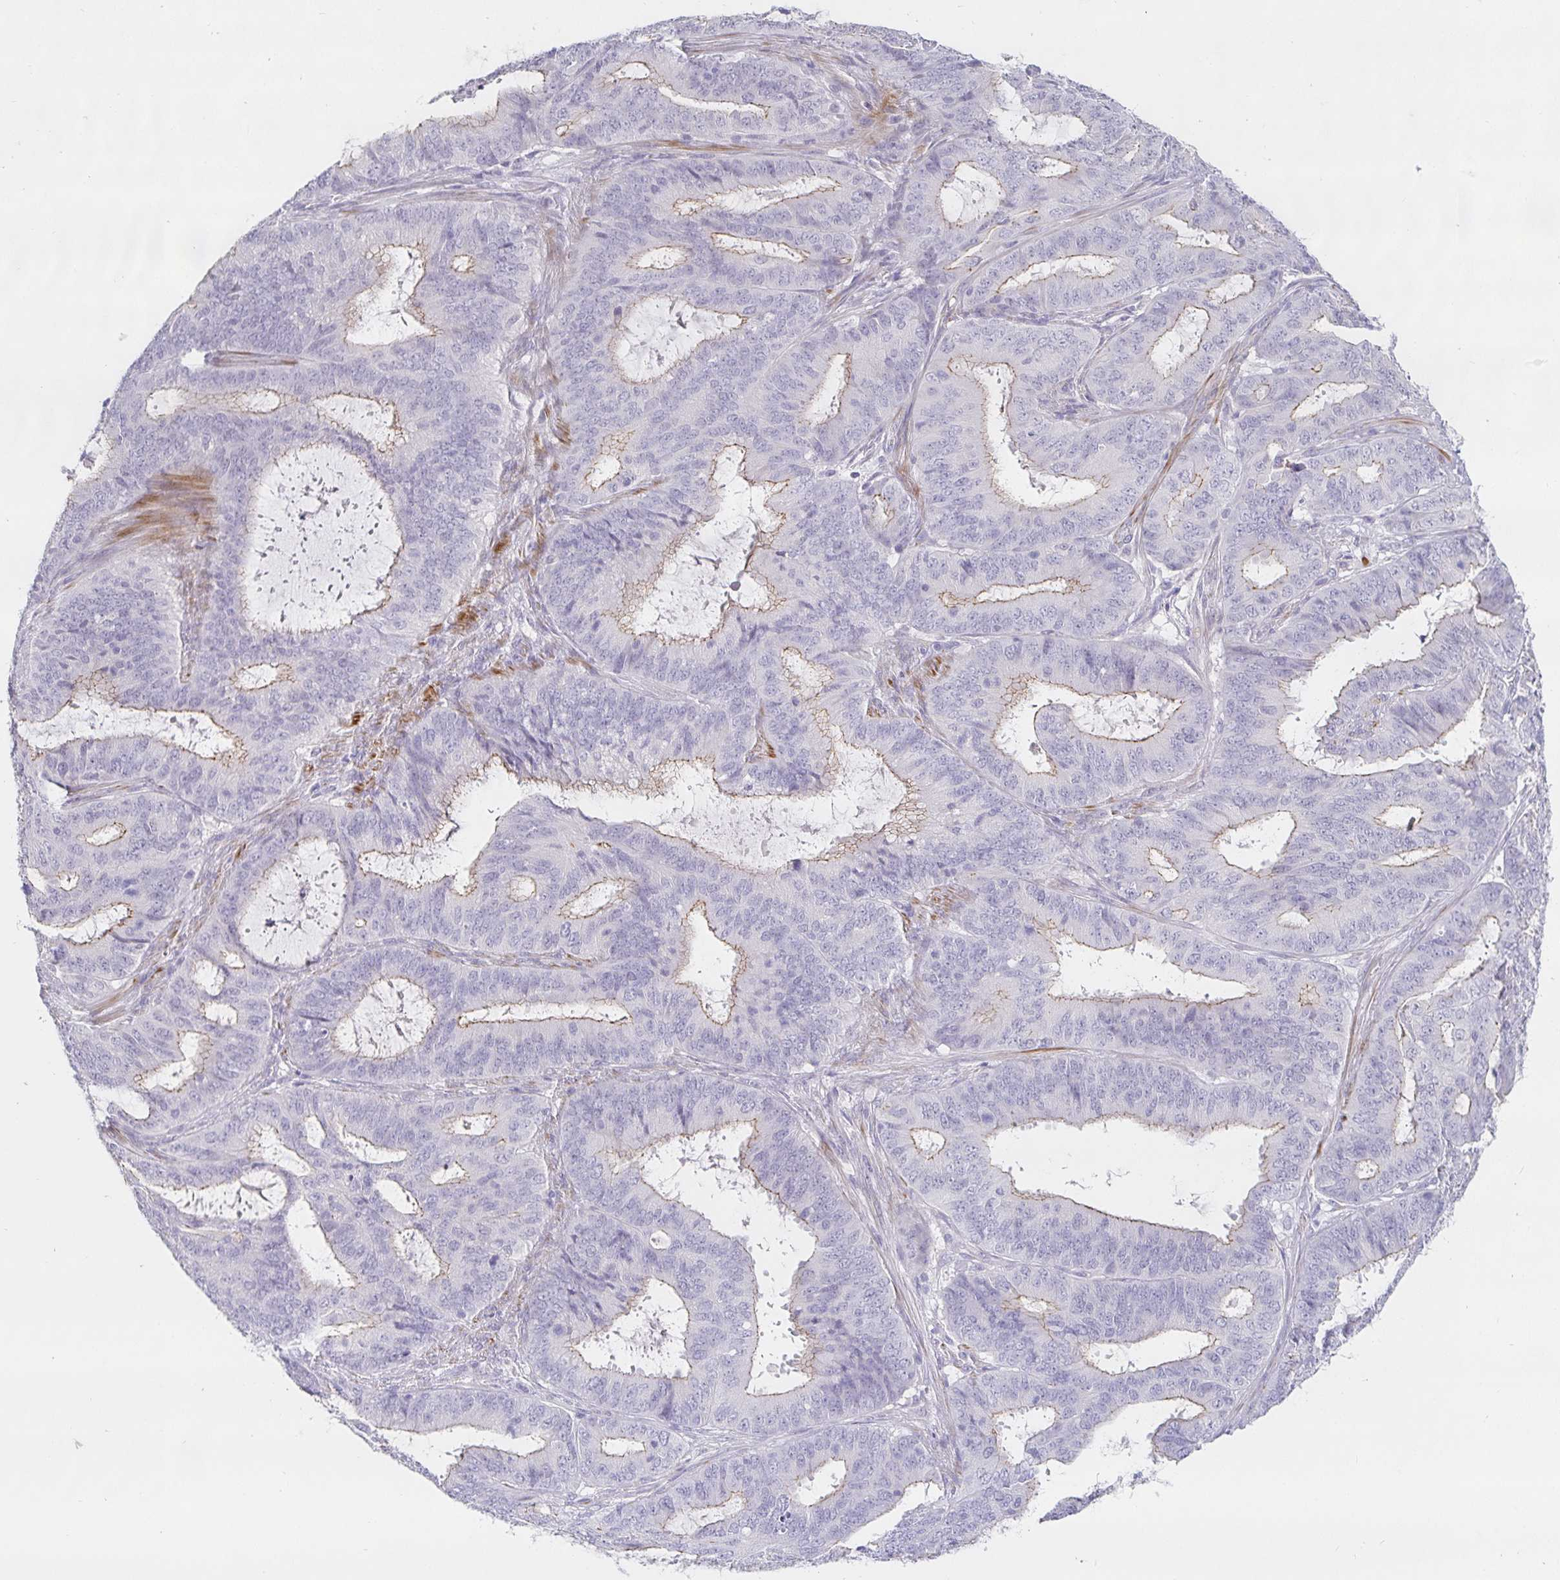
{"staining": {"intensity": "weak", "quantity": "25%-75%", "location": "cytoplasmic/membranous"}, "tissue": "endometrial cancer", "cell_type": "Tumor cells", "image_type": "cancer", "snomed": [{"axis": "morphology", "description": "Adenocarcinoma, NOS"}, {"axis": "topography", "description": "Endometrium"}], "caption": "Endometrial cancer (adenocarcinoma) was stained to show a protein in brown. There is low levels of weak cytoplasmic/membranous expression in approximately 25%-75% of tumor cells.", "gene": "PDX1", "patient": {"sex": "female", "age": 51}}